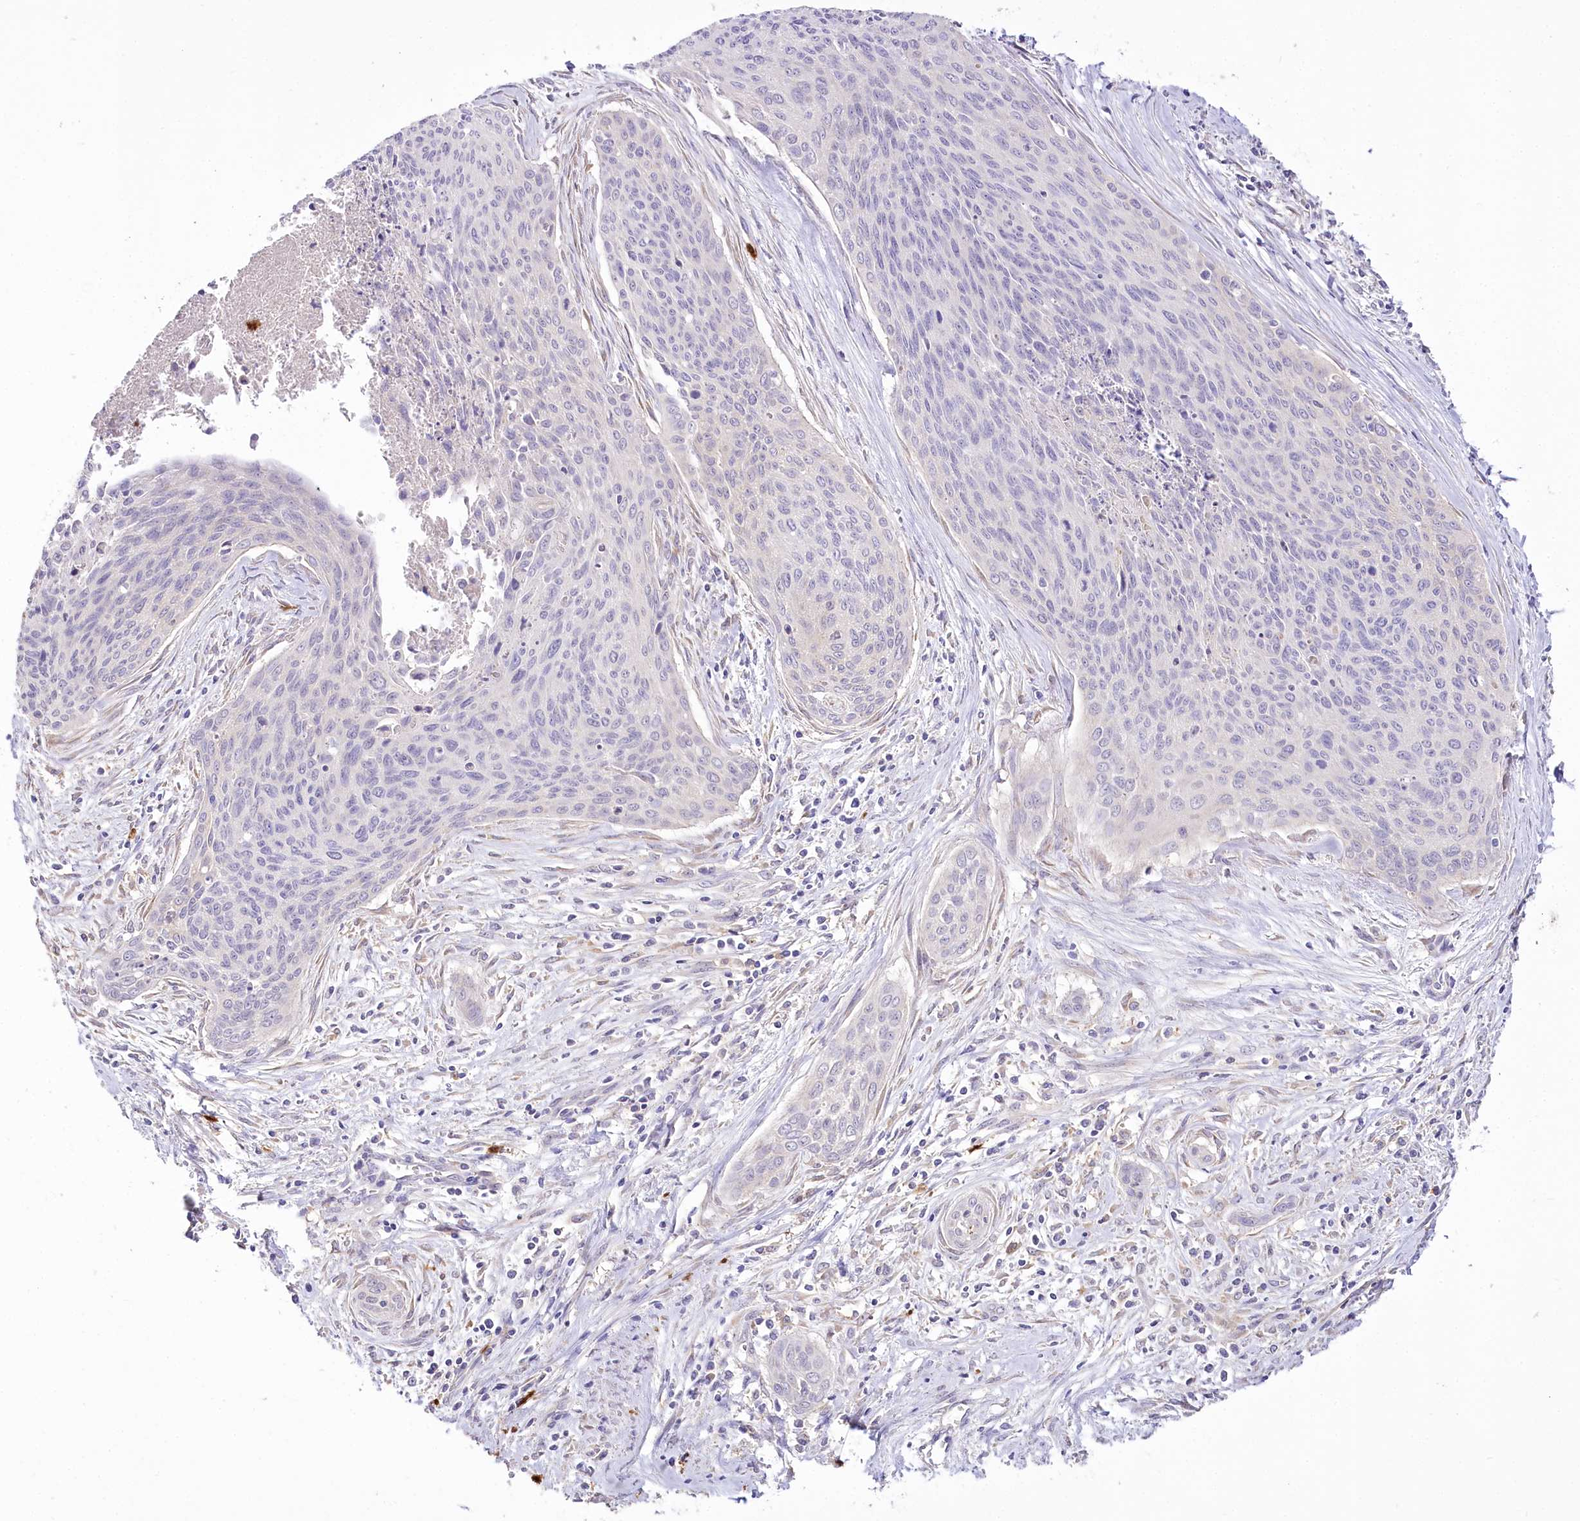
{"staining": {"intensity": "negative", "quantity": "none", "location": "none"}, "tissue": "cervical cancer", "cell_type": "Tumor cells", "image_type": "cancer", "snomed": [{"axis": "morphology", "description": "Squamous cell carcinoma, NOS"}, {"axis": "topography", "description": "Cervix"}], "caption": "Protein analysis of cervical squamous cell carcinoma exhibits no significant expression in tumor cells.", "gene": "DPYD", "patient": {"sex": "female", "age": 55}}